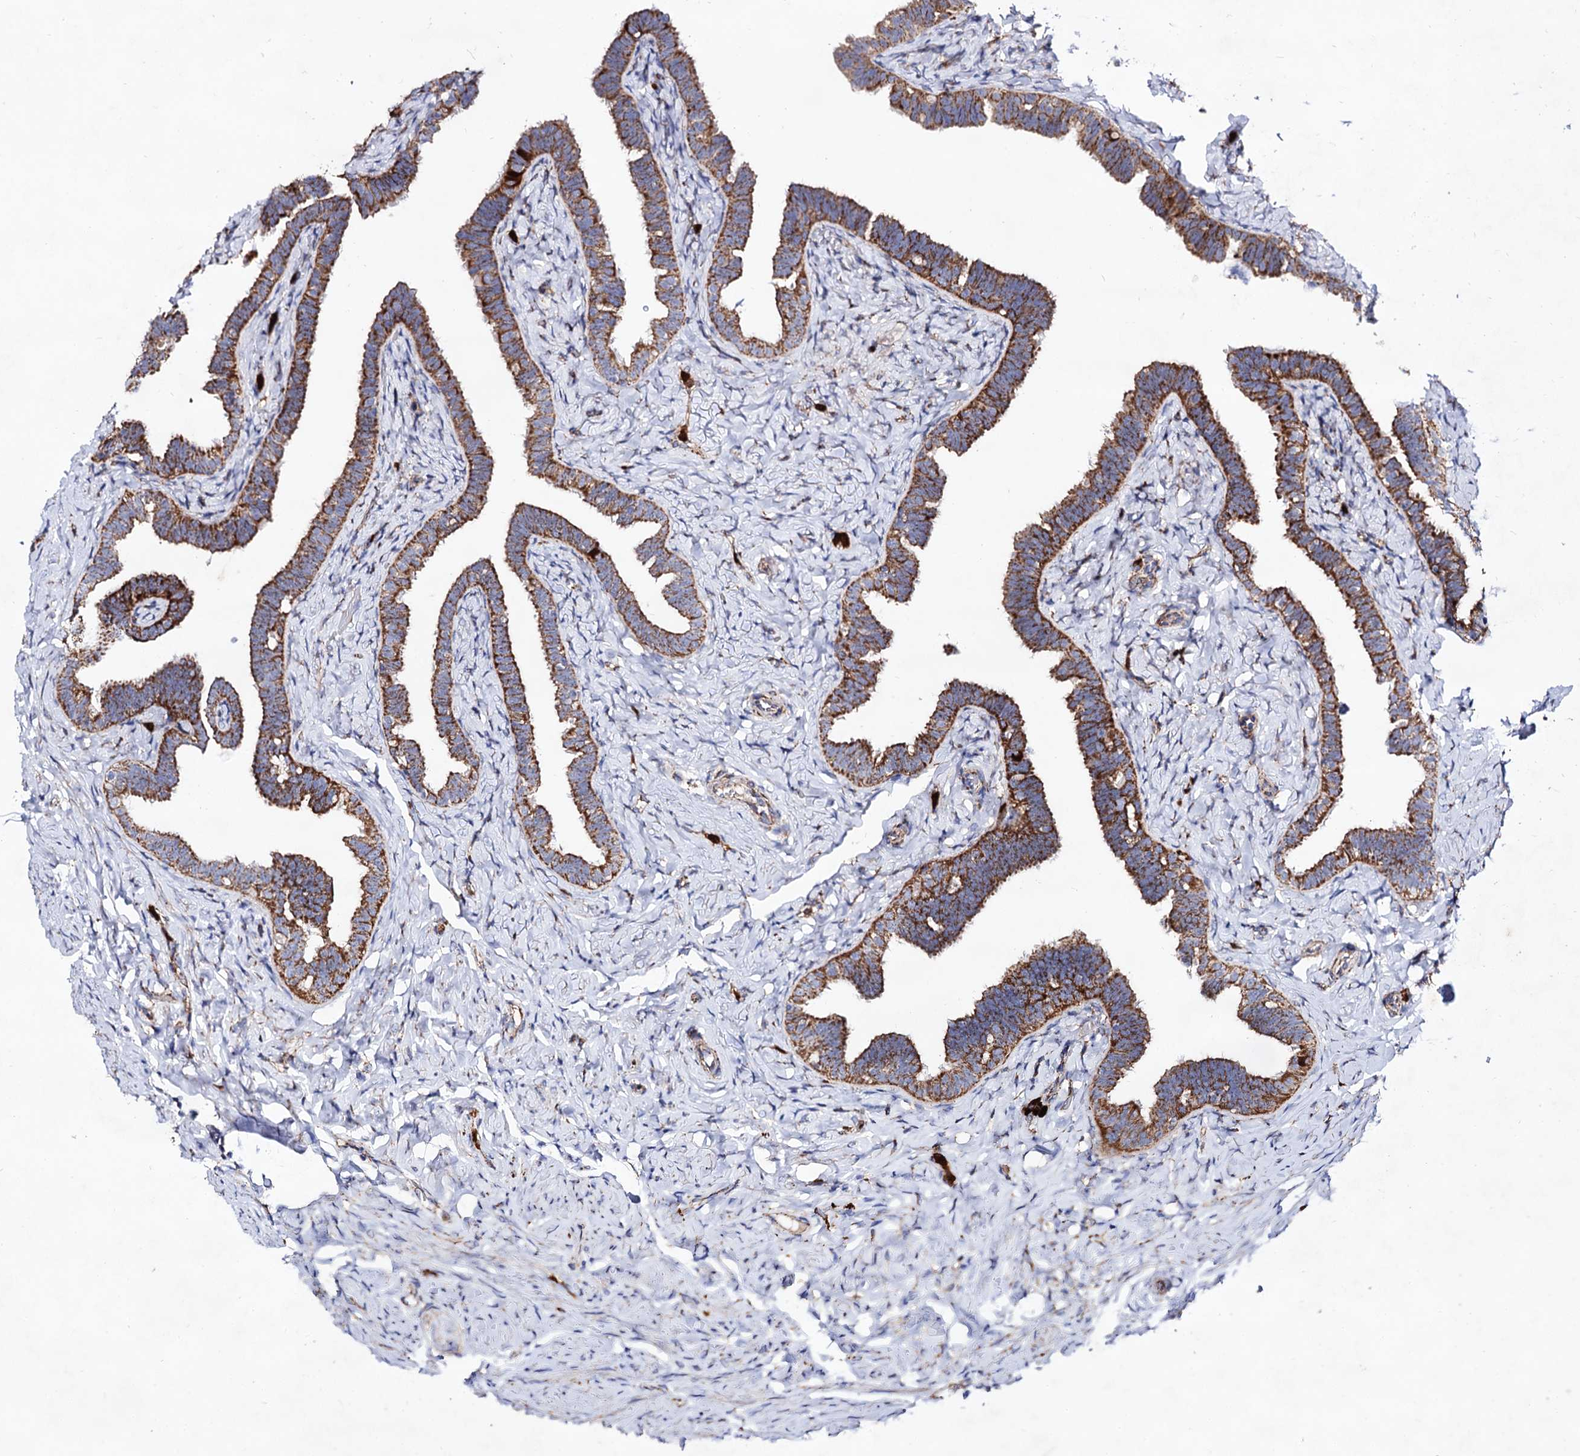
{"staining": {"intensity": "moderate", "quantity": ">75%", "location": "cytoplasmic/membranous"}, "tissue": "fallopian tube", "cell_type": "Glandular cells", "image_type": "normal", "snomed": [{"axis": "morphology", "description": "Normal tissue, NOS"}, {"axis": "topography", "description": "Fallopian tube"}], "caption": "Unremarkable fallopian tube shows moderate cytoplasmic/membranous staining in approximately >75% of glandular cells, visualized by immunohistochemistry.", "gene": "ACAD9", "patient": {"sex": "female", "age": 39}}